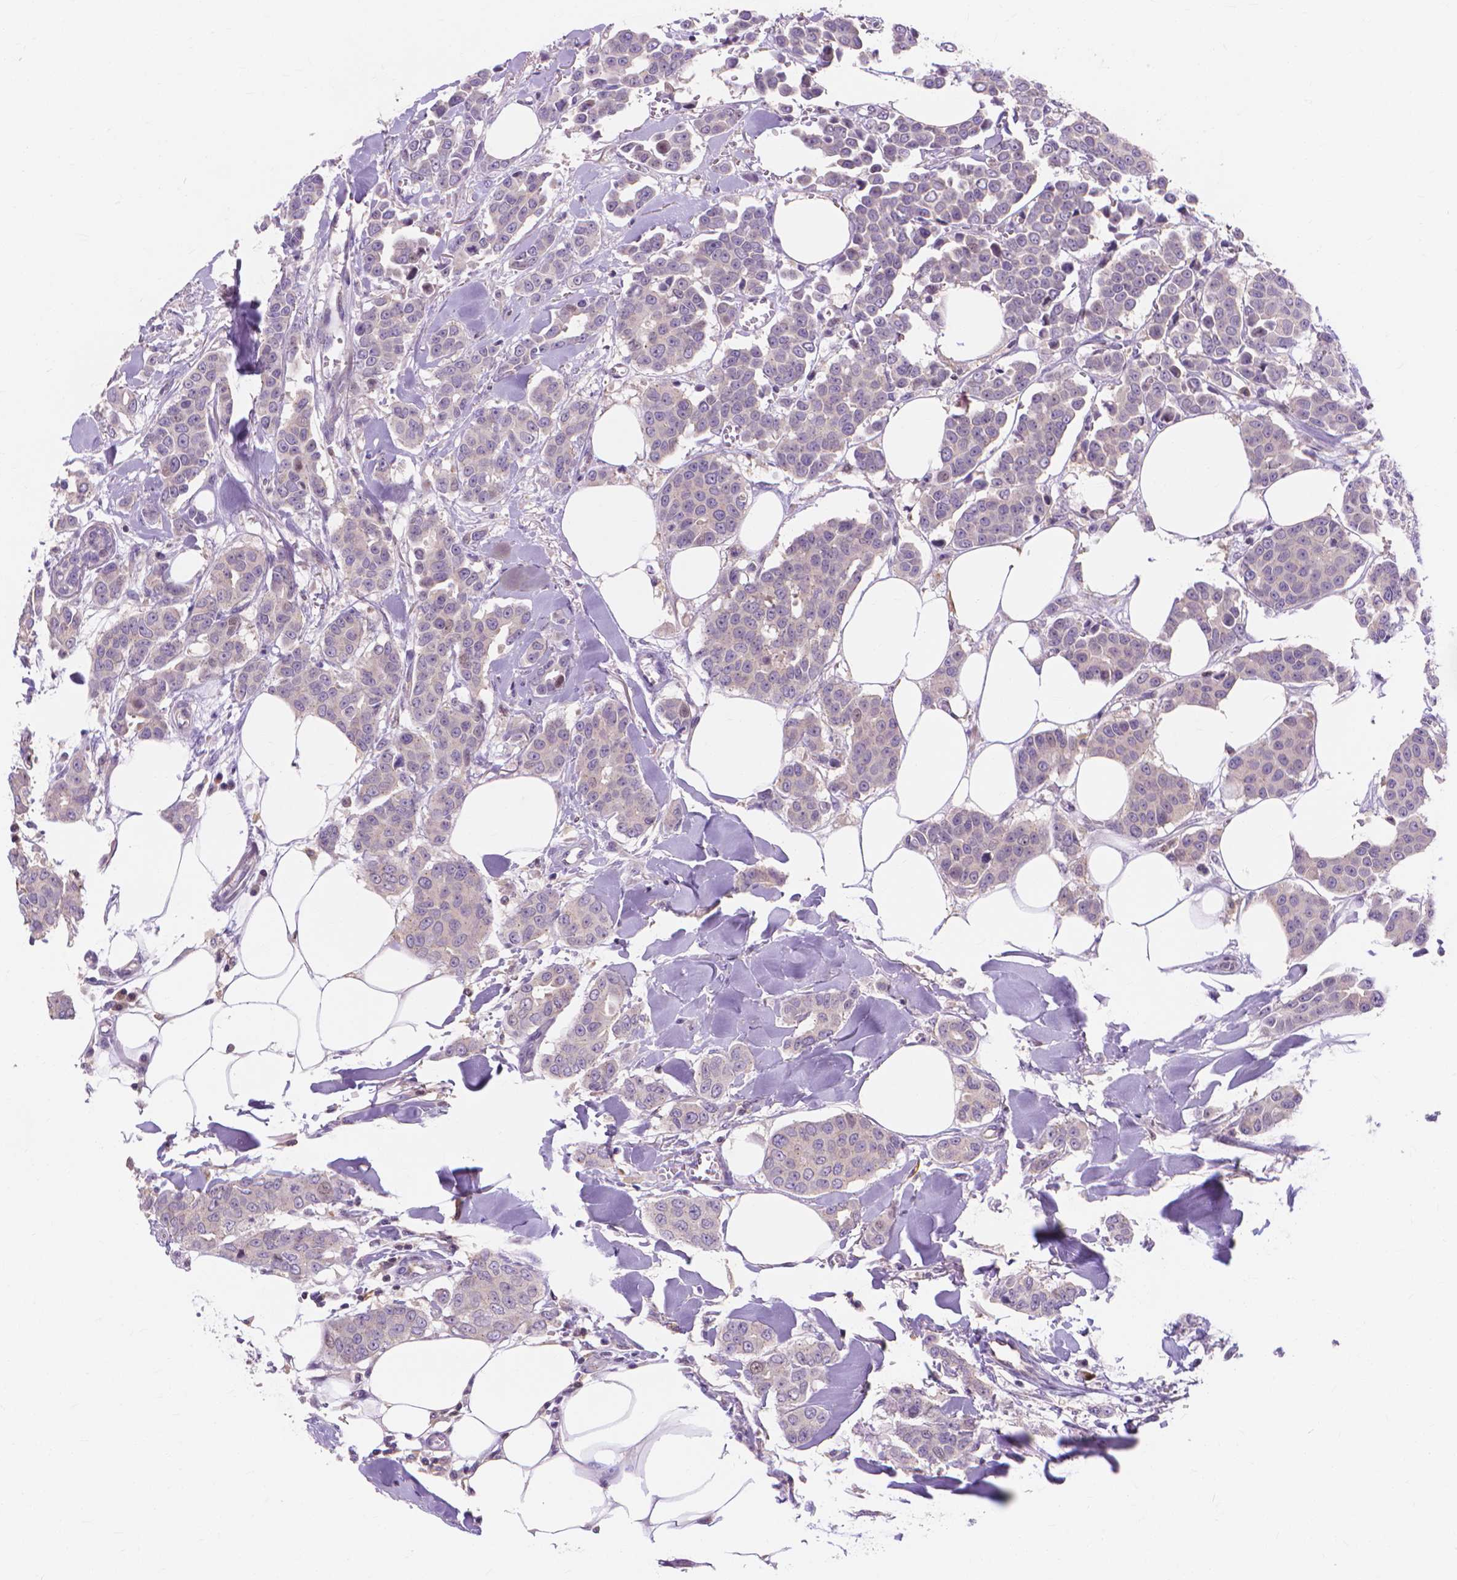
{"staining": {"intensity": "negative", "quantity": "none", "location": "none"}, "tissue": "breast cancer", "cell_type": "Tumor cells", "image_type": "cancer", "snomed": [{"axis": "morphology", "description": "Duct carcinoma"}, {"axis": "topography", "description": "Breast"}], "caption": "An immunohistochemistry image of breast cancer (intraductal carcinoma) is shown. There is no staining in tumor cells of breast cancer (intraductal carcinoma). (Brightfield microscopy of DAB (3,3'-diaminobenzidine) immunohistochemistry (IHC) at high magnification).", "gene": "PRDM13", "patient": {"sex": "female", "age": 94}}